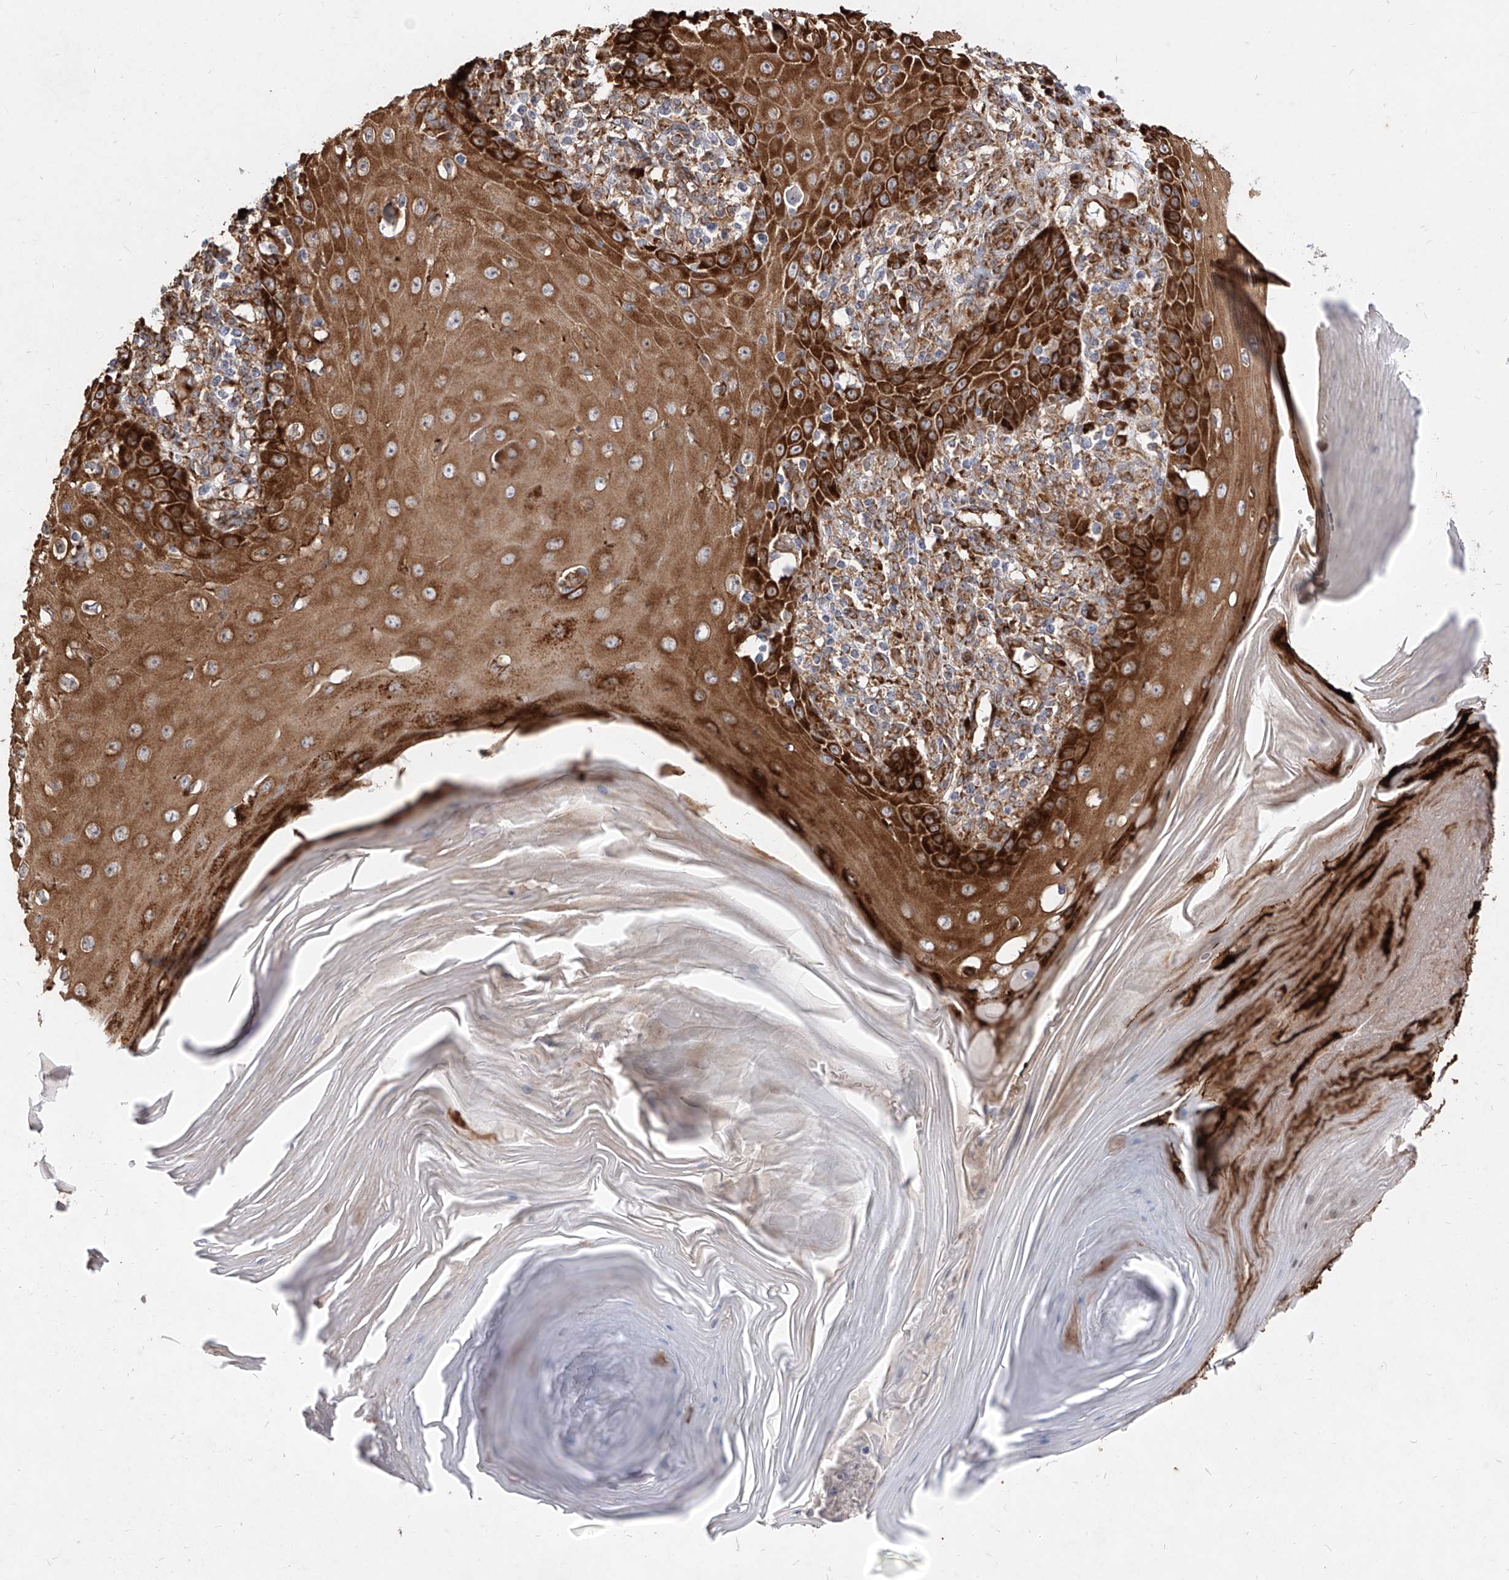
{"staining": {"intensity": "strong", "quantity": ">75%", "location": "cytoplasmic/membranous"}, "tissue": "skin cancer", "cell_type": "Tumor cells", "image_type": "cancer", "snomed": [{"axis": "morphology", "description": "Squamous cell carcinoma, NOS"}, {"axis": "topography", "description": "Skin"}], "caption": "Strong cytoplasmic/membranous expression is identified in about >75% of tumor cells in squamous cell carcinoma (skin).", "gene": "RPS25", "patient": {"sex": "female", "age": 73}}